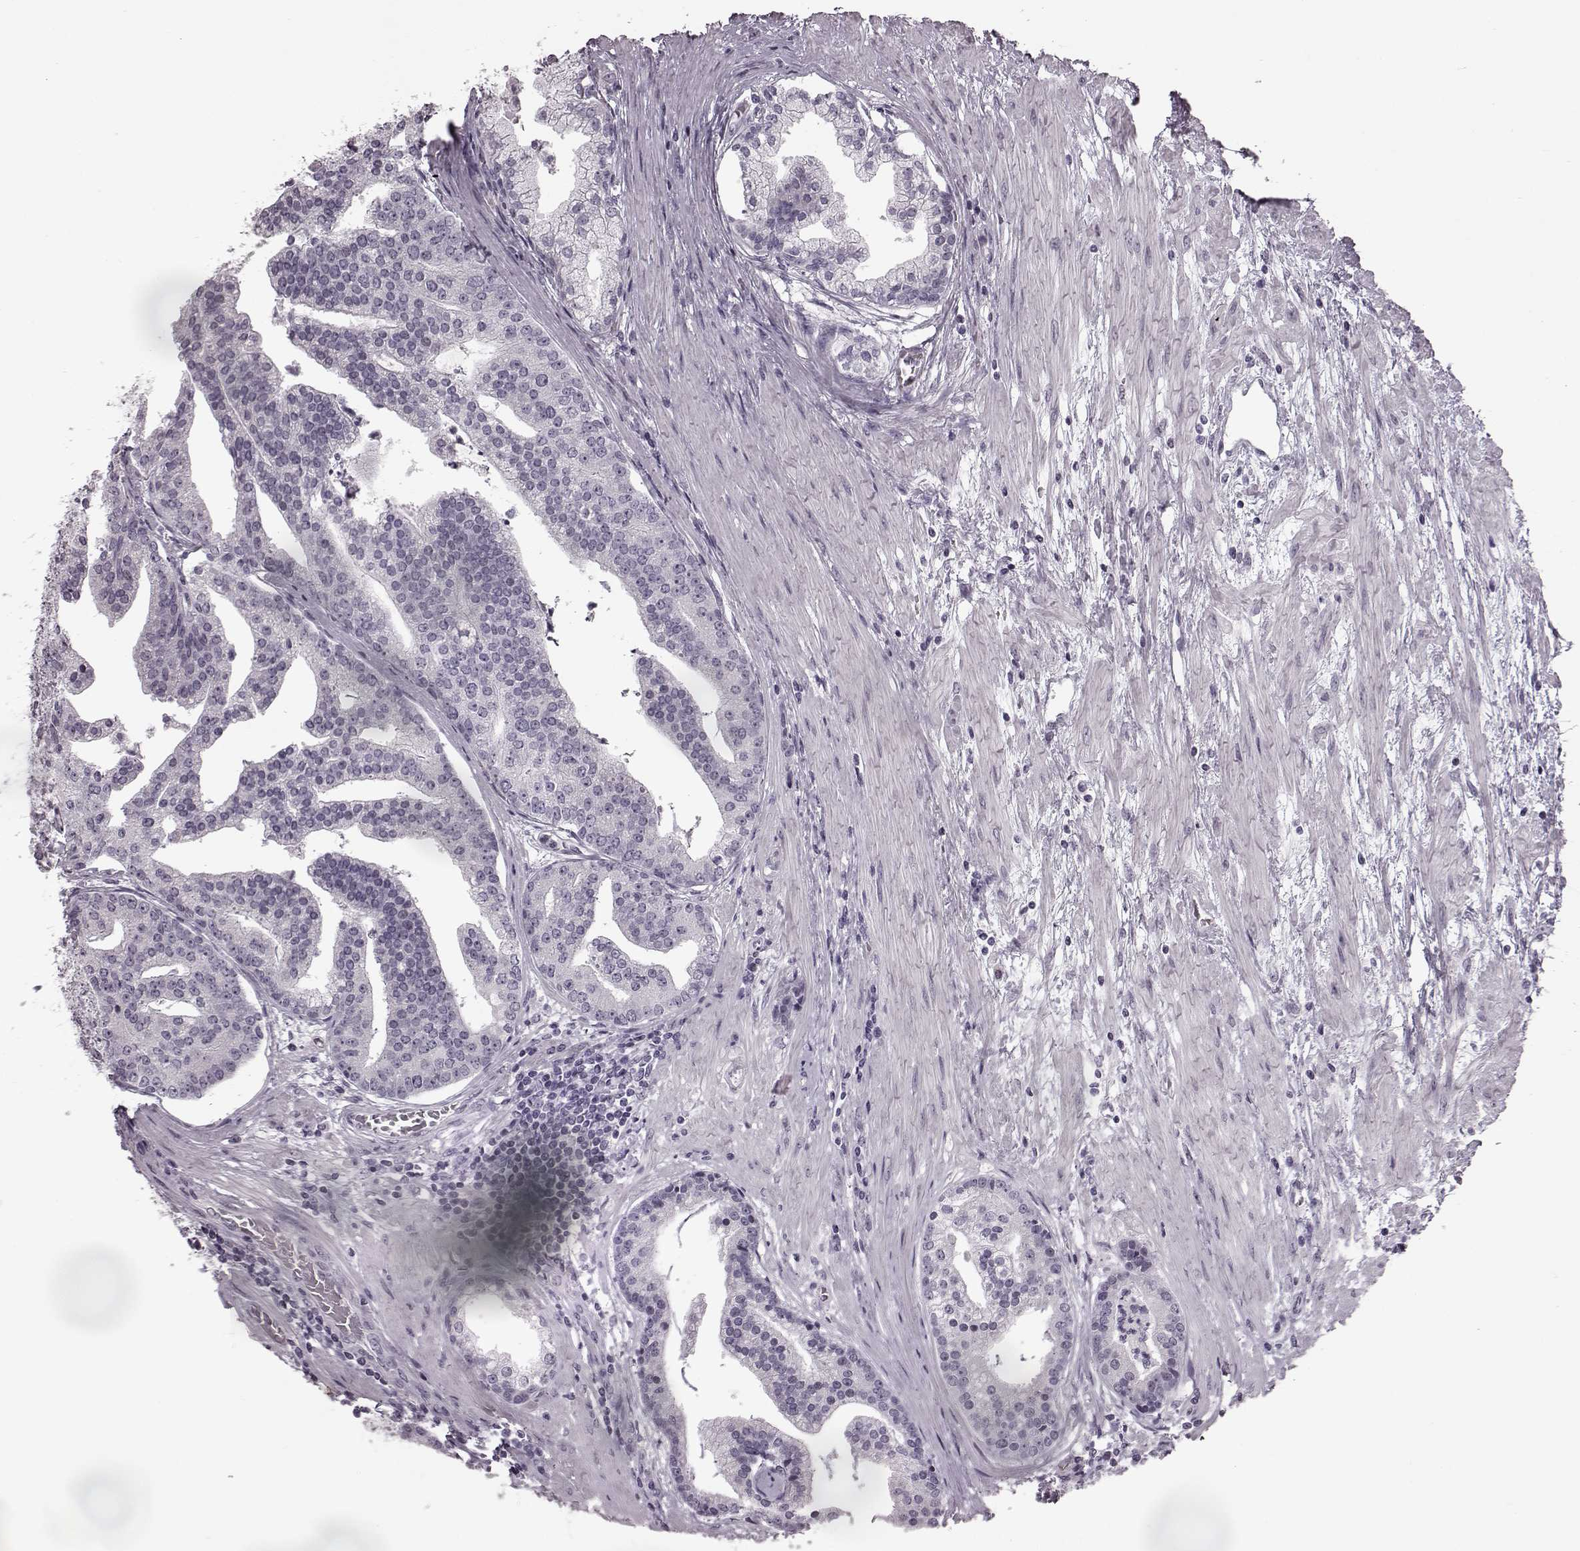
{"staining": {"intensity": "negative", "quantity": "none", "location": "none"}, "tissue": "prostate cancer", "cell_type": "Tumor cells", "image_type": "cancer", "snomed": [{"axis": "morphology", "description": "Adenocarcinoma, NOS"}, {"axis": "topography", "description": "Prostate and seminal vesicle, NOS"}, {"axis": "topography", "description": "Prostate"}], "caption": "This photomicrograph is of prostate cancer (adenocarcinoma) stained with immunohistochemistry to label a protein in brown with the nuclei are counter-stained blue. There is no positivity in tumor cells.", "gene": "SEMG2", "patient": {"sex": "male", "age": 44}}